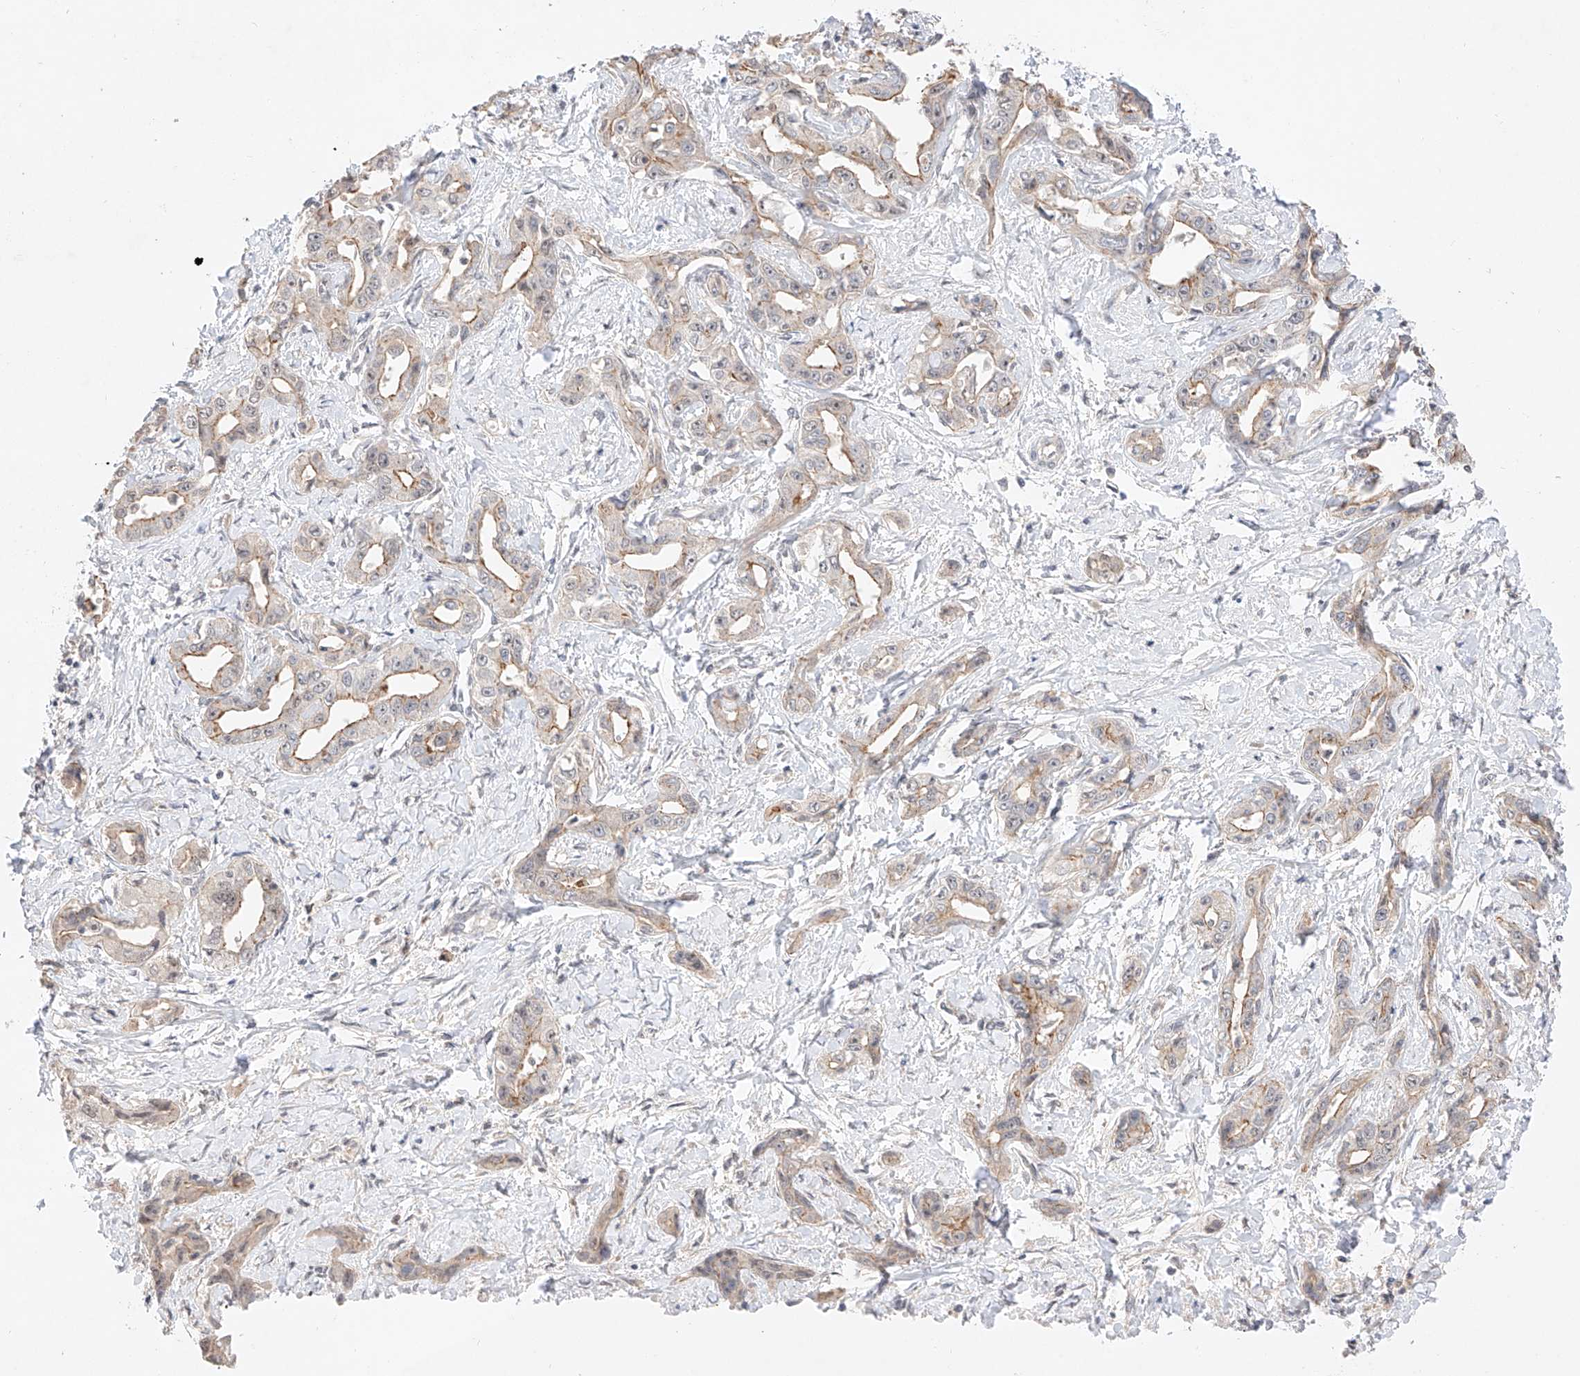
{"staining": {"intensity": "moderate", "quantity": "25%-75%", "location": "cytoplasmic/membranous,nuclear"}, "tissue": "liver cancer", "cell_type": "Tumor cells", "image_type": "cancer", "snomed": [{"axis": "morphology", "description": "Cholangiocarcinoma"}, {"axis": "topography", "description": "Liver"}], "caption": "Protein staining by immunohistochemistry demonstrates moderate cytoplasmic/membranous and nuclear expression in approximately 25%-75% of tumor cells in liver cancer (cholangiocarcinoma).", "gene": "IL22RA2", "patient": {"sex": "male", "age": 59}}